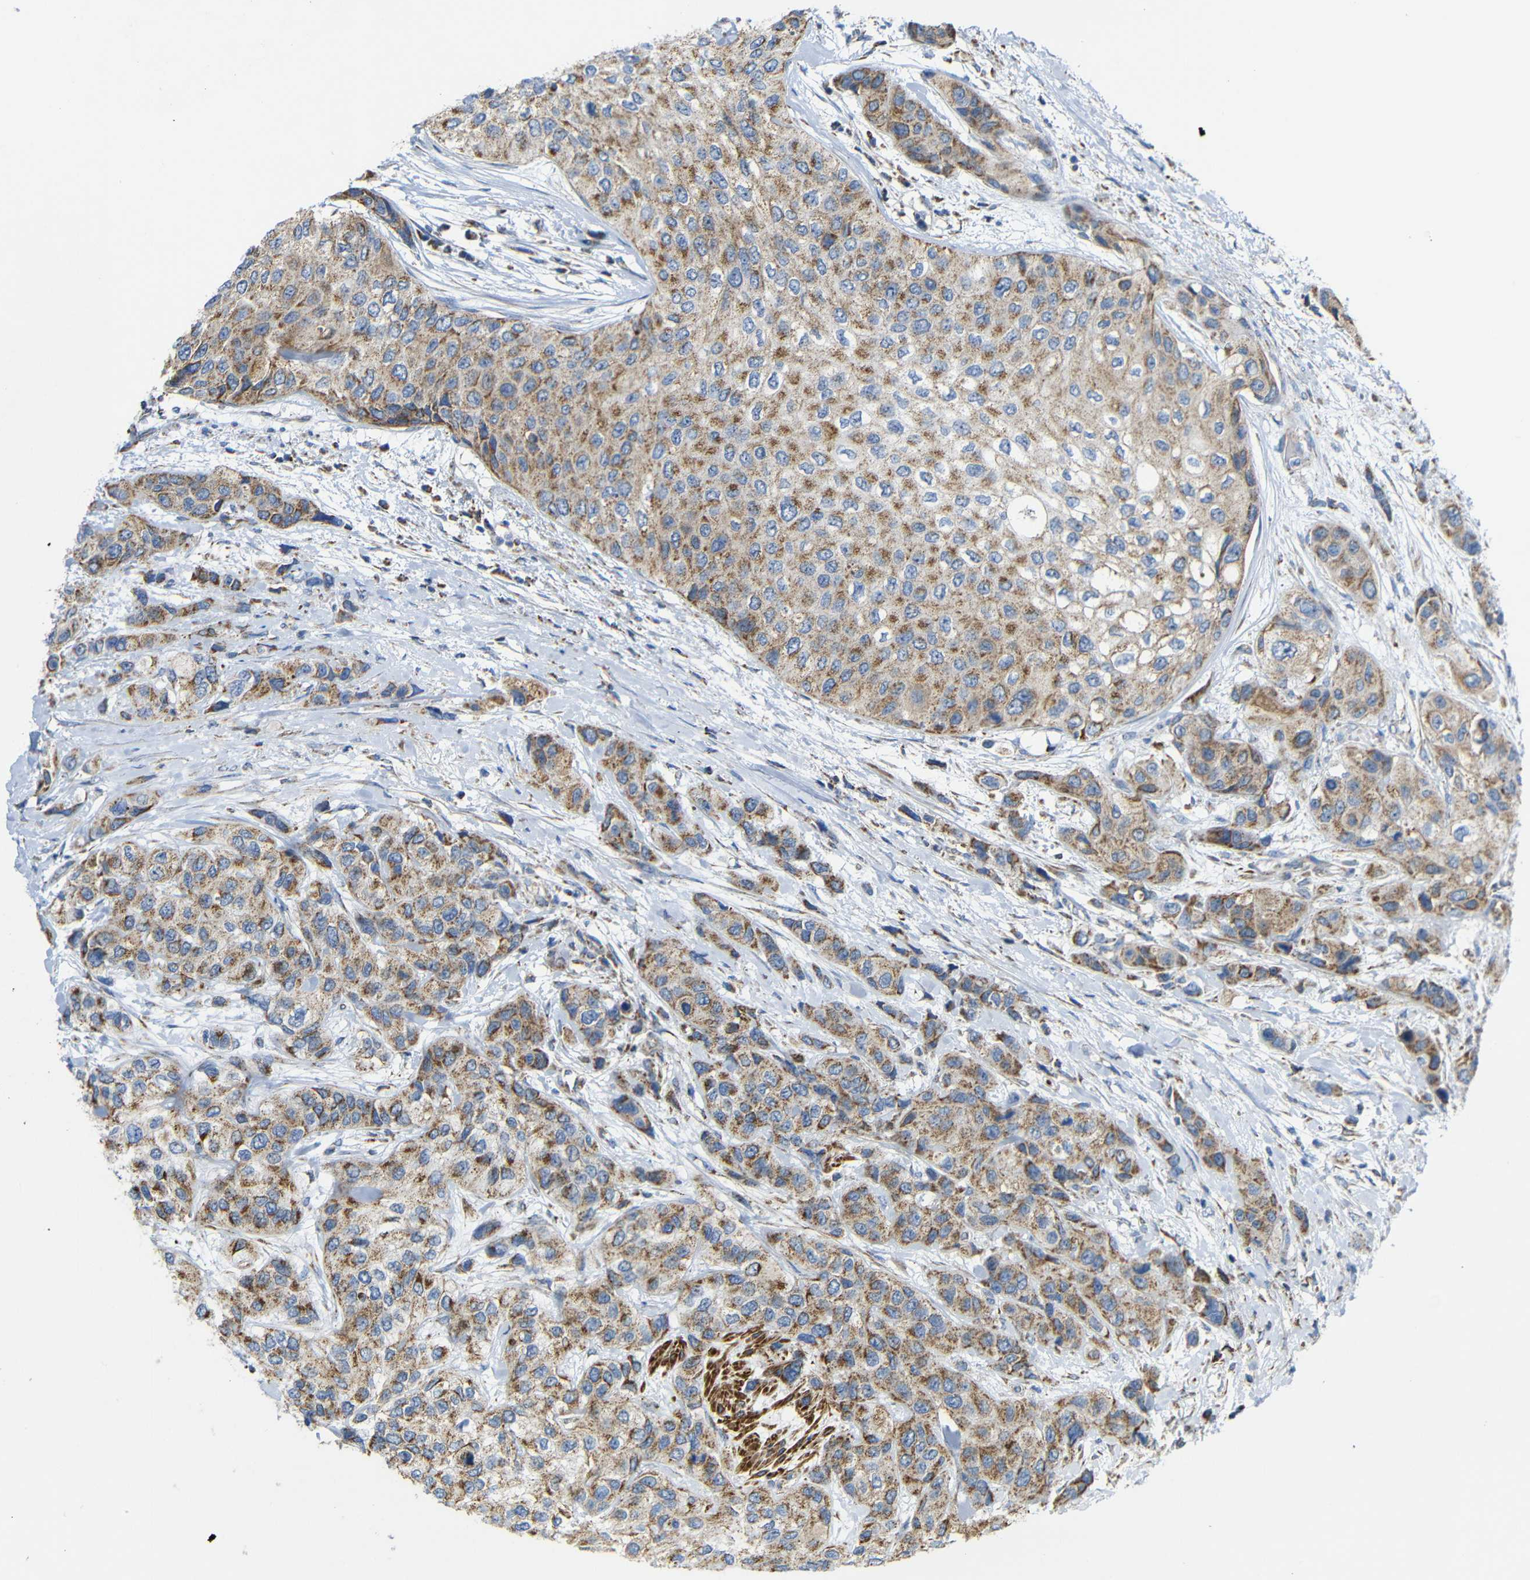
{"staining": {"intensity": "moderate", "quantity": ">75%", "location": "cytoplasmic/membranous"}, "tissue": "urothelial cancer", "cell_type": "Tumor cells", "image_type": "cancer", "snomed": [{"axis": "morphology", "description": "Urothelial carcinoma, High grade"}, {"axis": "topography", "description": "Urinary bladder"}], "caption": "A micrograph showing moderate cytoplasmic/membranous positivity in approximately >75% of tumor cells in urothelial cancer, as visualized by brown immunohistochemical staining.", "gene": "FAM171B", "patient": {"sex": "female", "age": 56}}